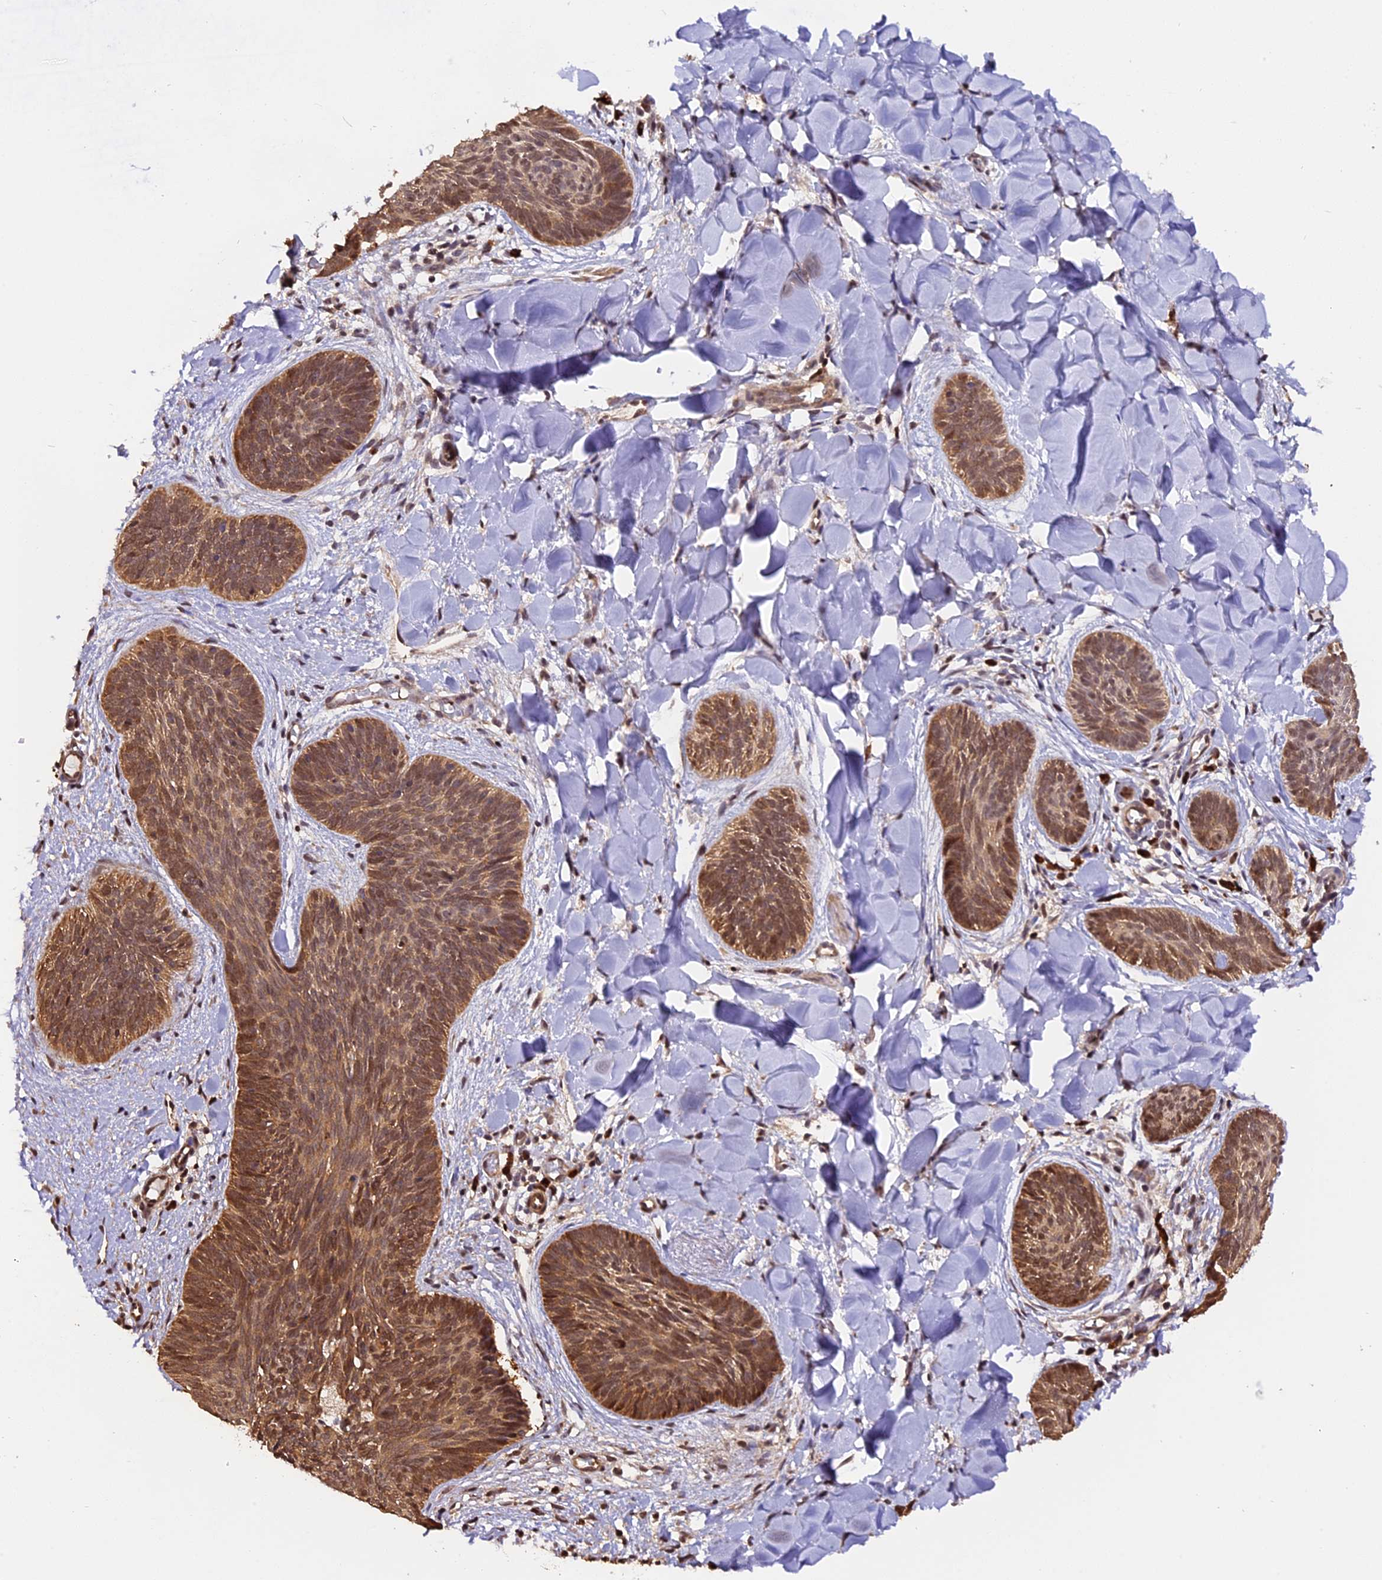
{"staining": {"intensity": "moderate", "quantity": ">75%", "location": "cytoplasmic/membranous,nuclear"}, "tissue": "skin cancer", "cell_type": "Tumor cells", "image_type": "cancer", "snomed": [{"axis": "morphology", "description": "Basal cell carcinoma"}, {"axis": "topography", "description": "Skin"}], "caption": "Basal cell carcinoma (skin) stained with a brown dye reveals moderate cytoplasmic/membranous and nuclear positive expression in approximately >75% of tumor cells.", "gene": "HERPUD1", "patient": {"sex": "female", "age": 81}}